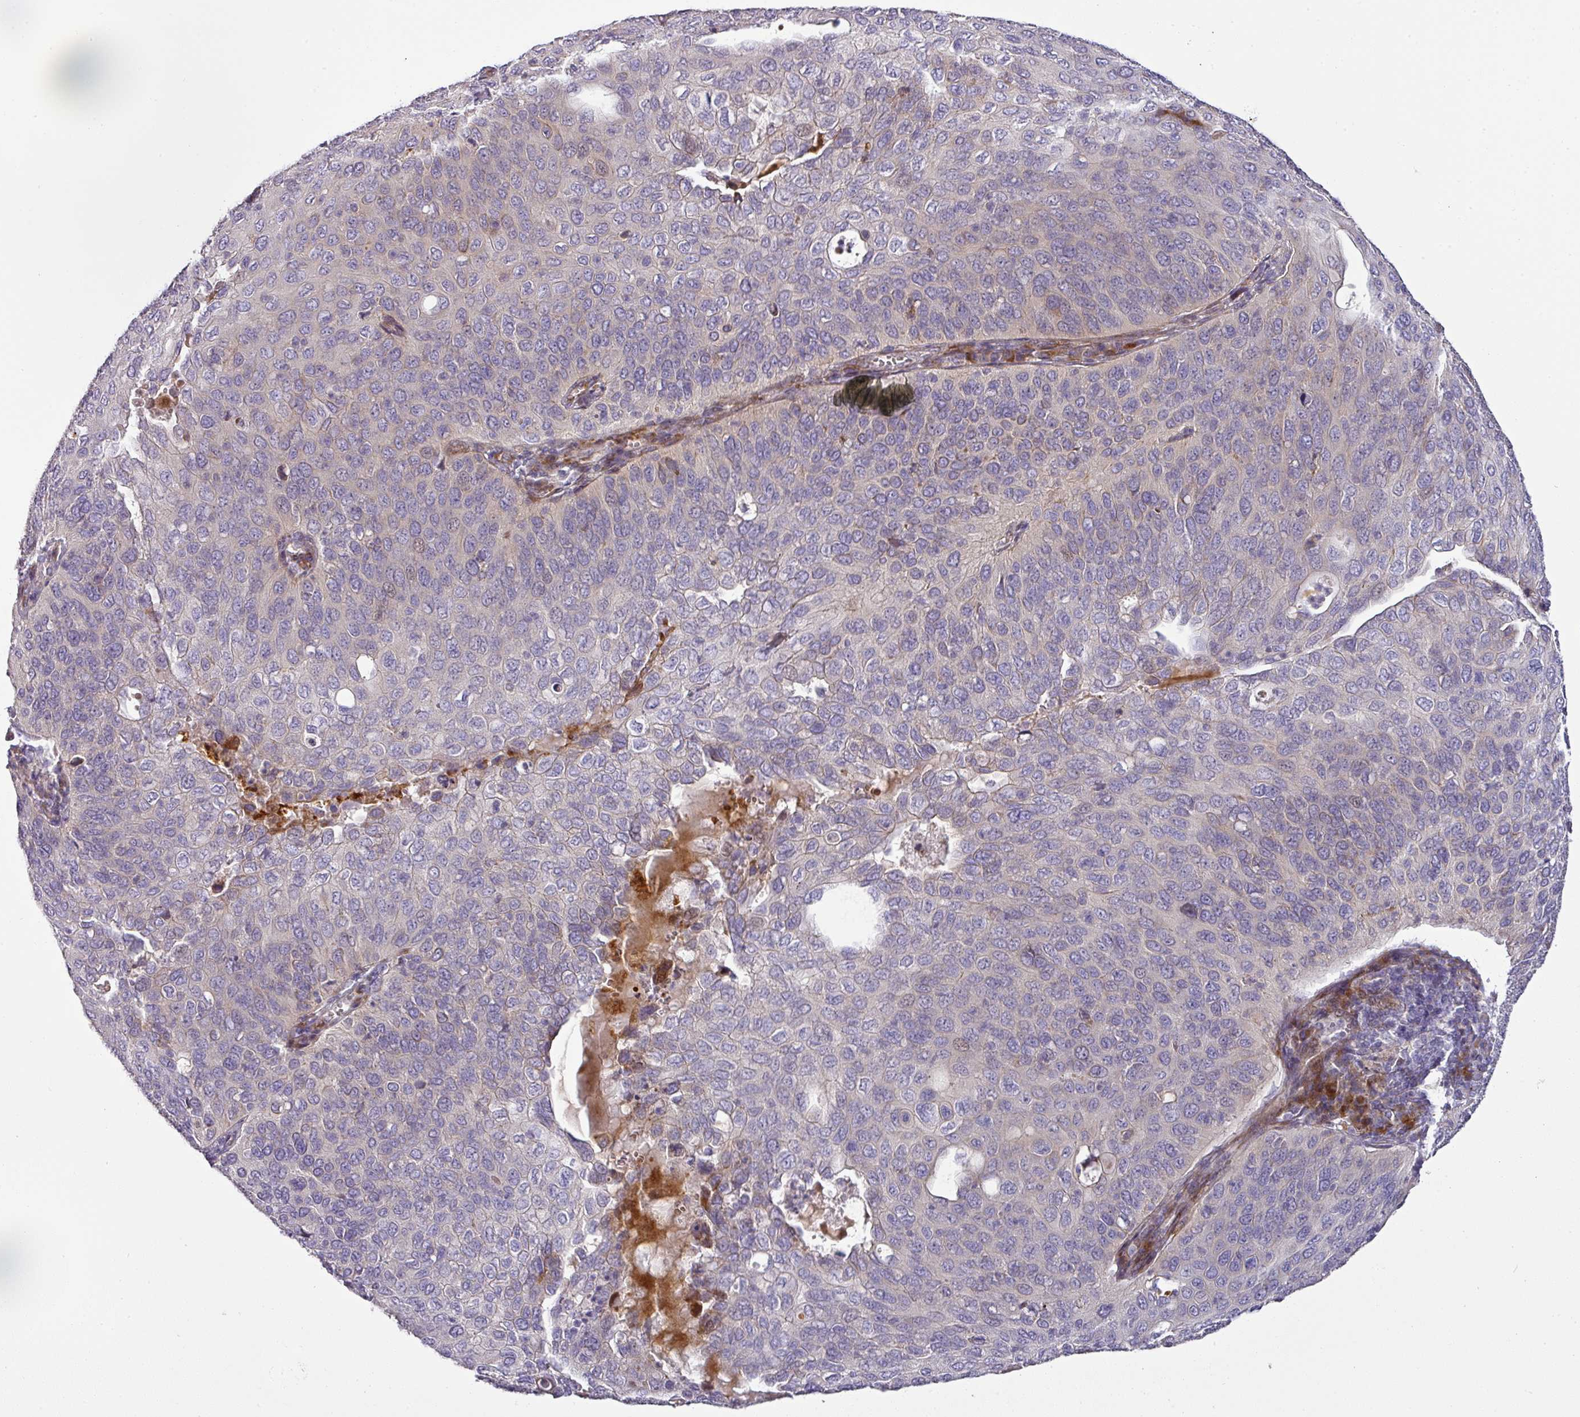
{"staining": {"intensity": "negative", "quantity": "none", "location": "none"}, "tissue": "cervical cancer", "cell_type": "Tumor cells", "image_type": "cancer", "snomed": [{"axis": "morphology", "description": "Squamous cell carcinoma, NOS"}, {"axis": "topography", "description": "Cervix"}], "caption": "An immunohistochemistry (IHC) micrograph of cervical cancer (squamous cell carcinoma) is shown. There is no staining in tumor cells of cervical cancer (squamous cell carcinoma).", "gene": "ATP6V1F", "patient": {"sex": "female", "age": 36}}